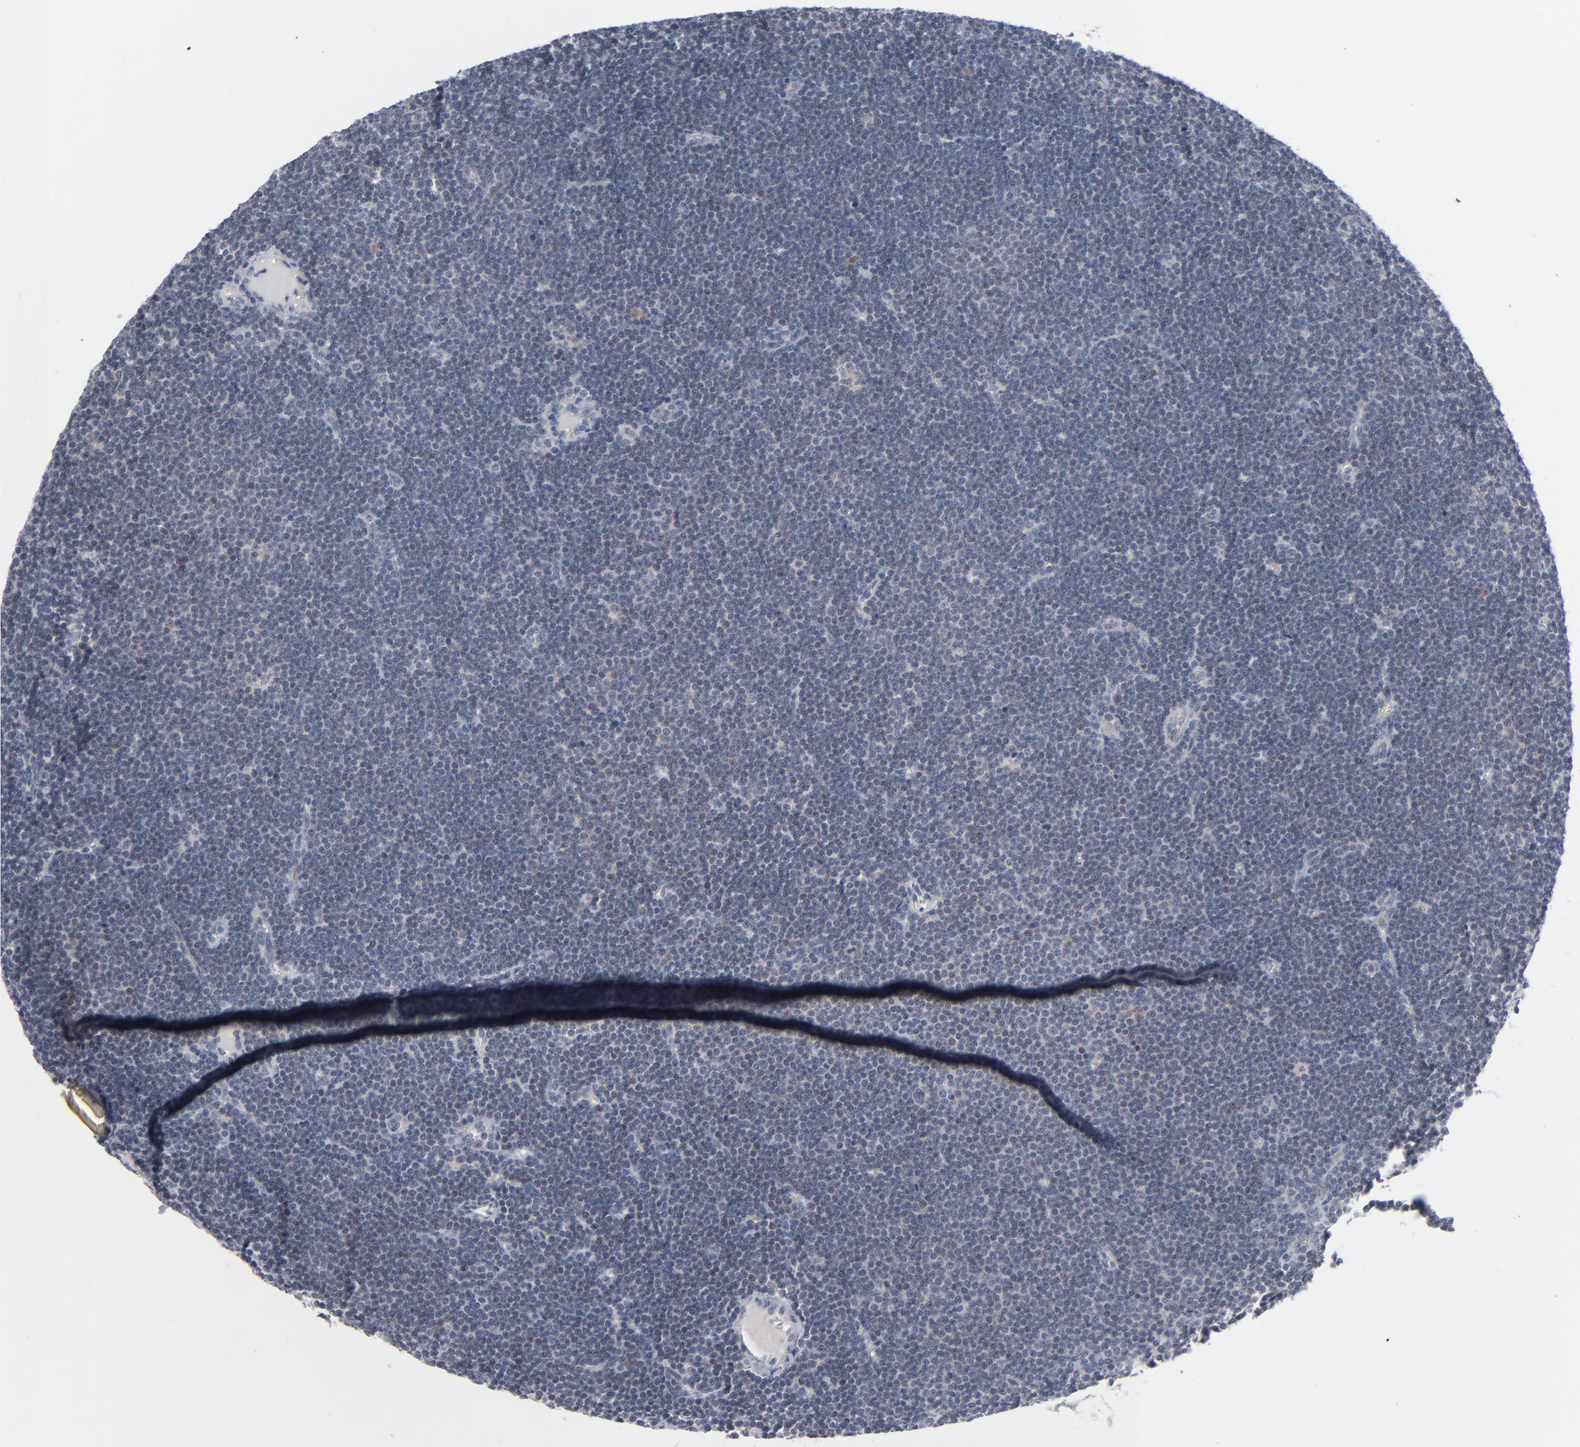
{"staining": {"intensity": "negative", "quantity": "none", "location": "none"}, "tissue": "lymphoma", "cell_type": "Tumor cells", "image_type": "cancer", "snomed": [{"axis": "morphology", "description": "Malignant lymphoma, non-Hodgkin's type, Low grade"}, {"axis": "topography", "description": "Lymph node"}], "caption": "A photomicrograph of lymphoma stained for a protein displays no brown staining in tumor cells. Nuclei are stained in blue.", "gene": "POF1B", "patient": {"sex": "female", "age": 73}}